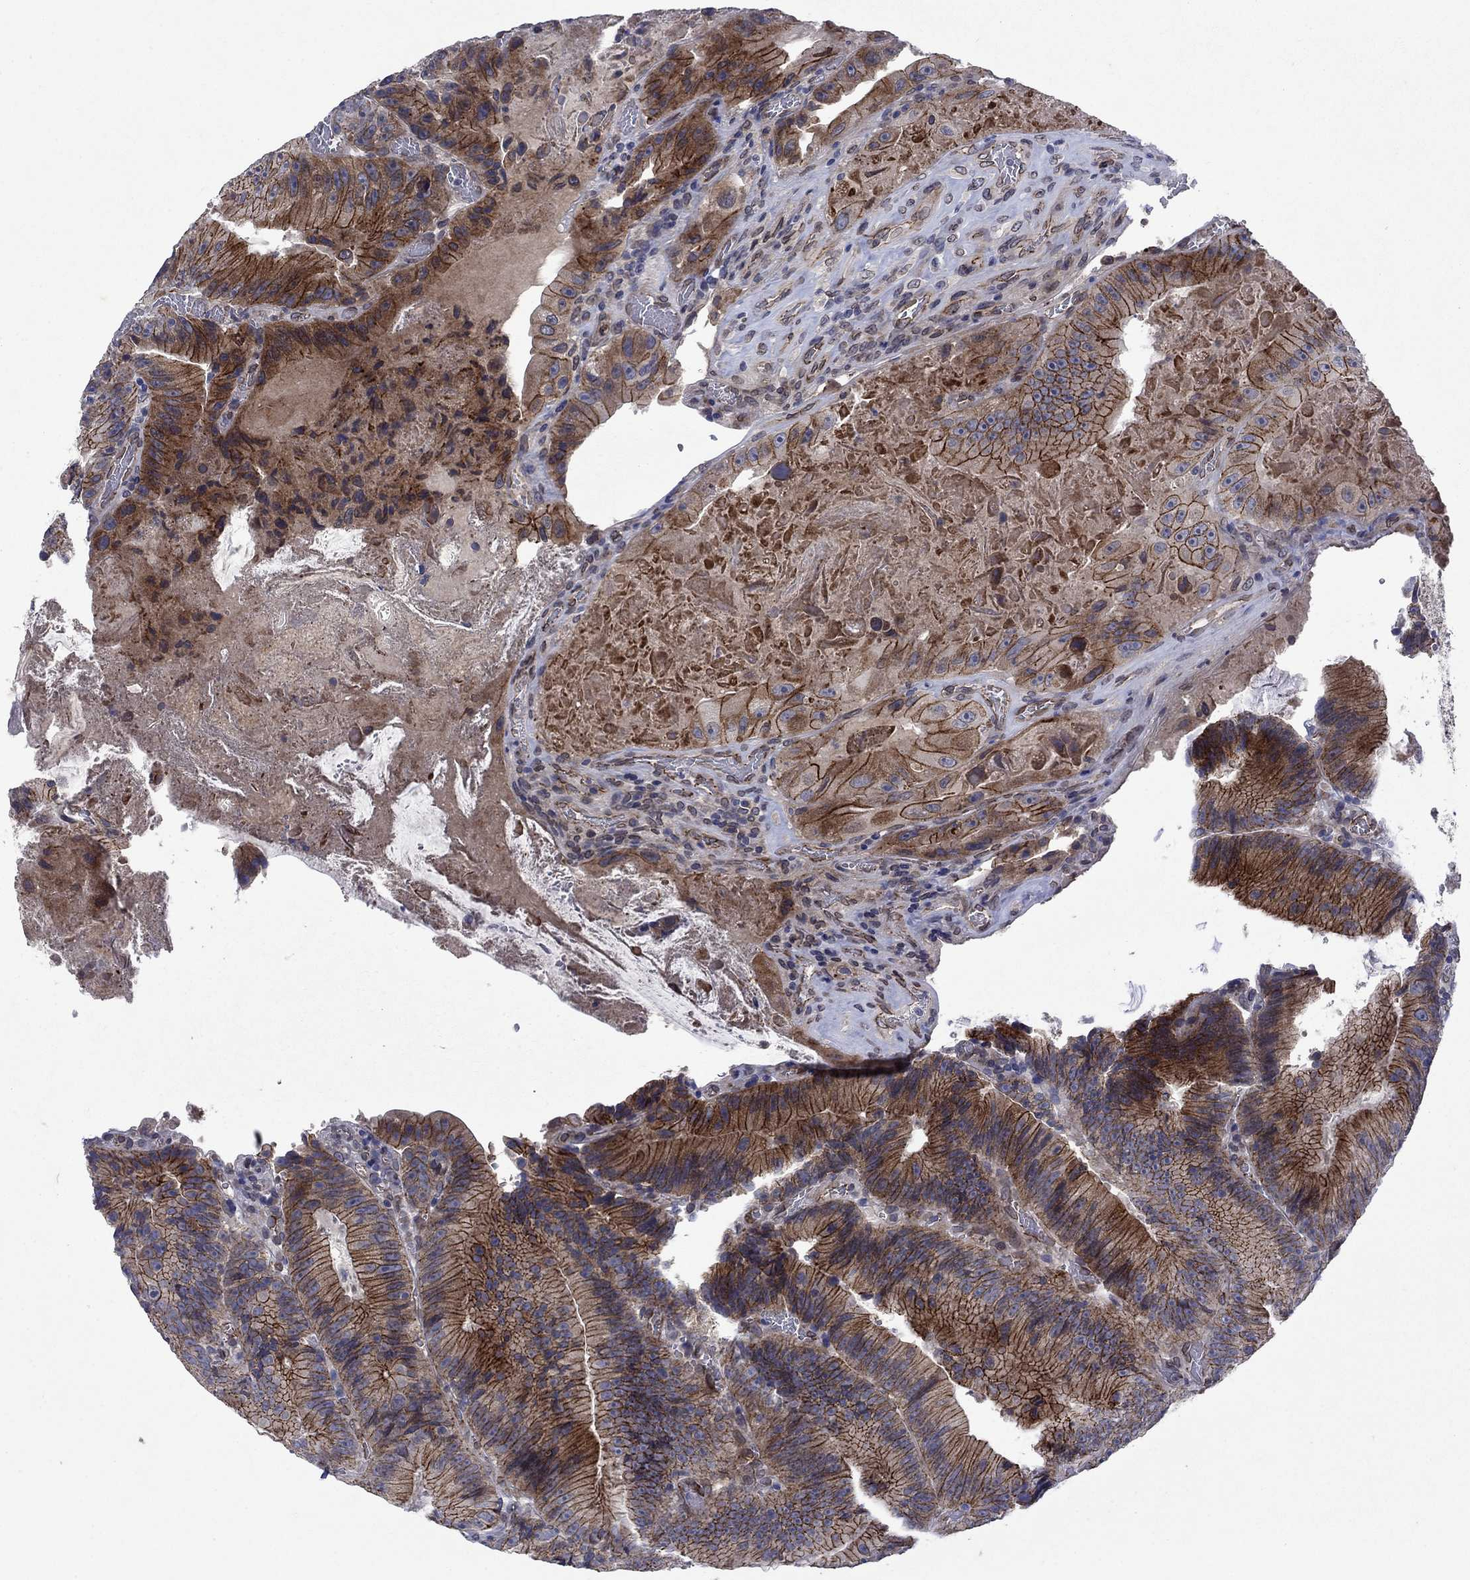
{"staining": {"intensity": "moderate", "quantity": ">75%", "location": "cytoplasmic/membranous"}, "tissue": "colorectal cancer", "cell_type": "Tumor cells", "image_type": "cancer", "snomed": [{"axis": "morphology", "description": "Adenocarcinoma, NOS"}, {"axis": "topography", "description": "Colon"}], "caption": "Human colorectal adenocarcinoma stained with a brown dye shows moderate cytoplasmic/membranous positive staining in about >75% of tumor cells.", "gene": "EMC9", "patient": {"sex": "female", "age": 86}}